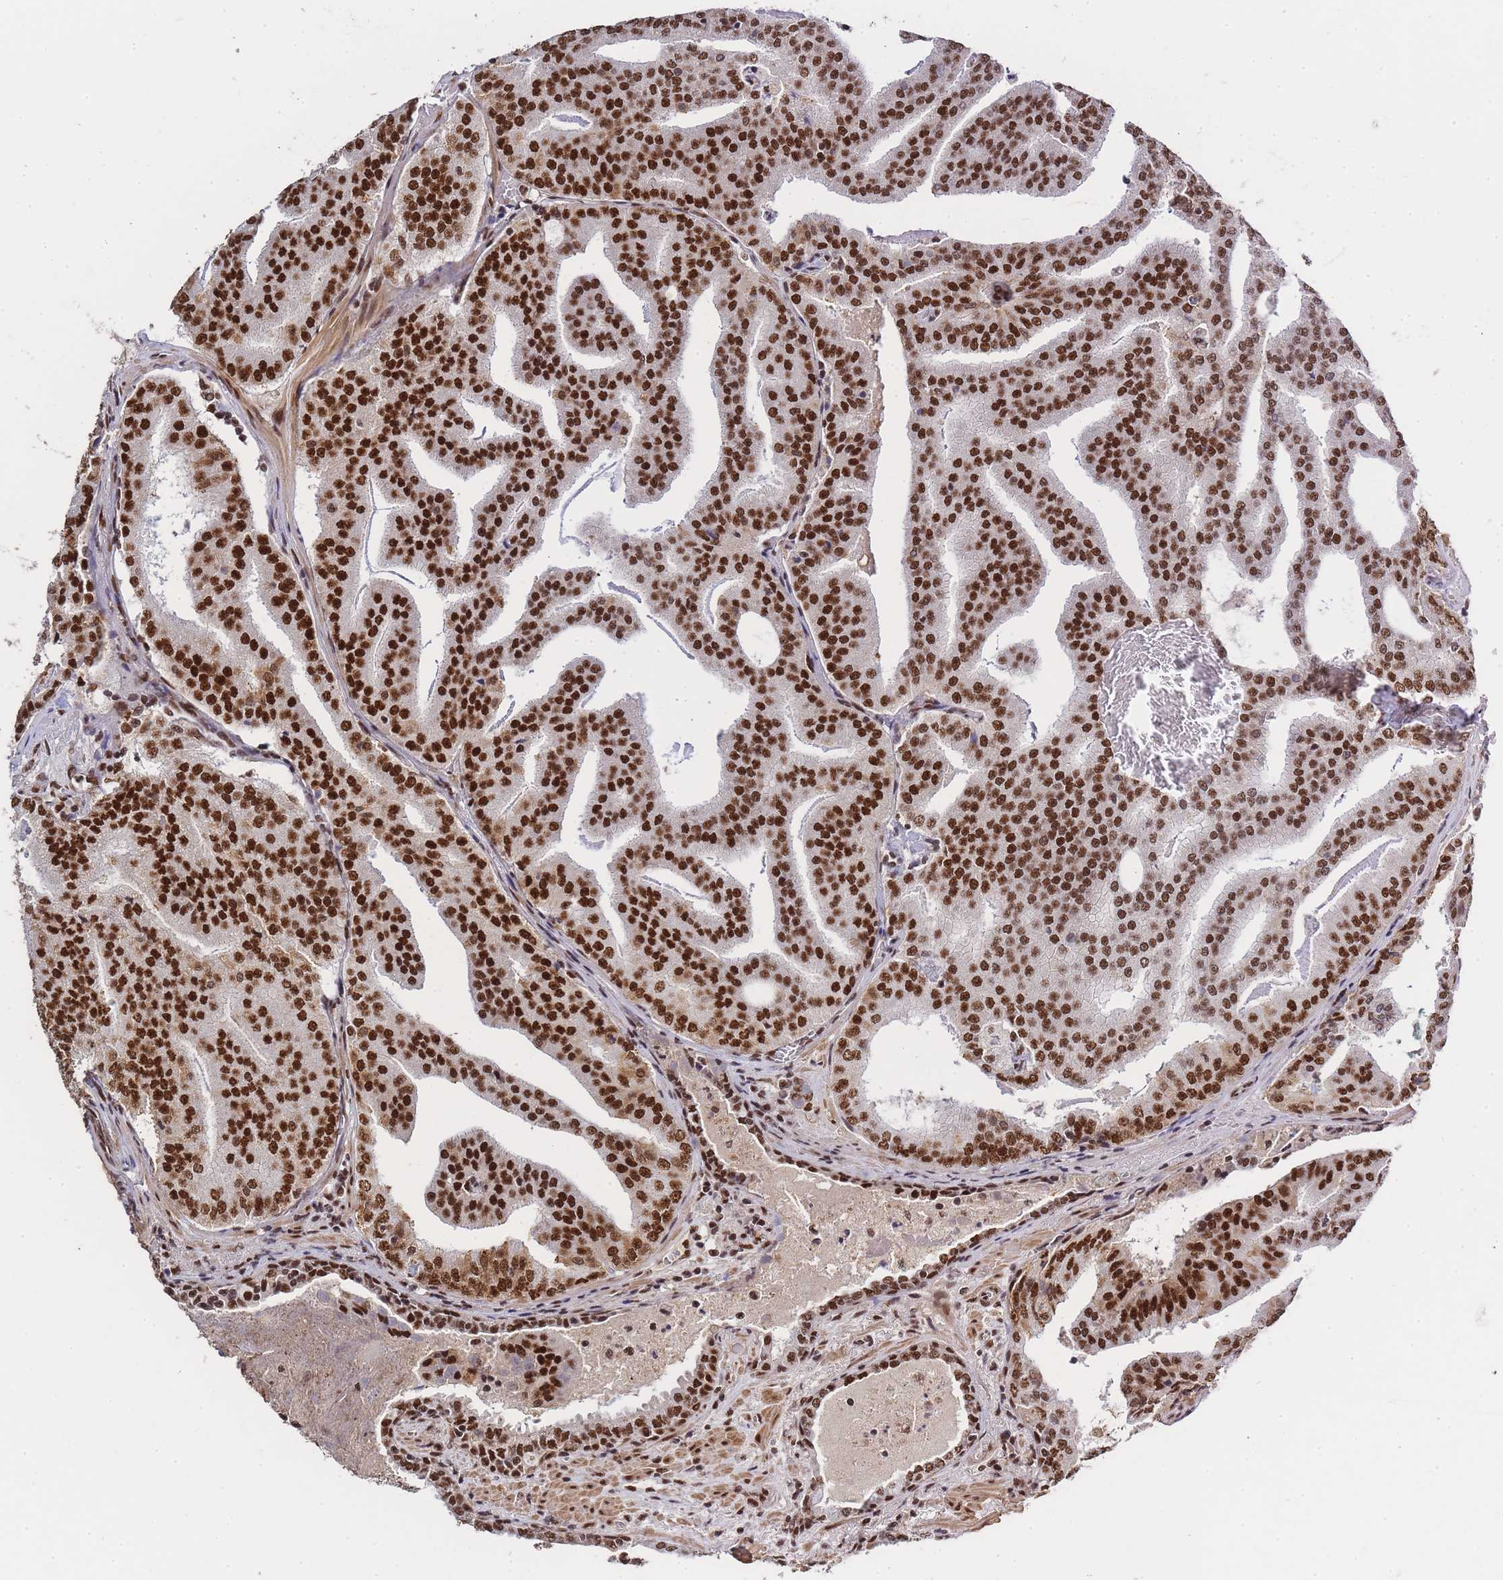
{"staining": {"intensity": "strong", "quantity": ">75%", "location": "nuclear"}, "tissue": "prostate cancer", "cell_type": "Tumor cells", "image_type": "cancer", "snomed": [{"axis": "morphology", "description": "Adenocarcinoma, High grade"}, {"axis": "topography", "description": "Prostate"}], "caption": "Human prostate cancer (high-grade adenocarcinoma) stained for a protein (brown) exhibits strong nuclear positive expression in about >75% of tumor cells.", "gene": "PRKDC", "patient": {"sex": "male", "age": 68}}